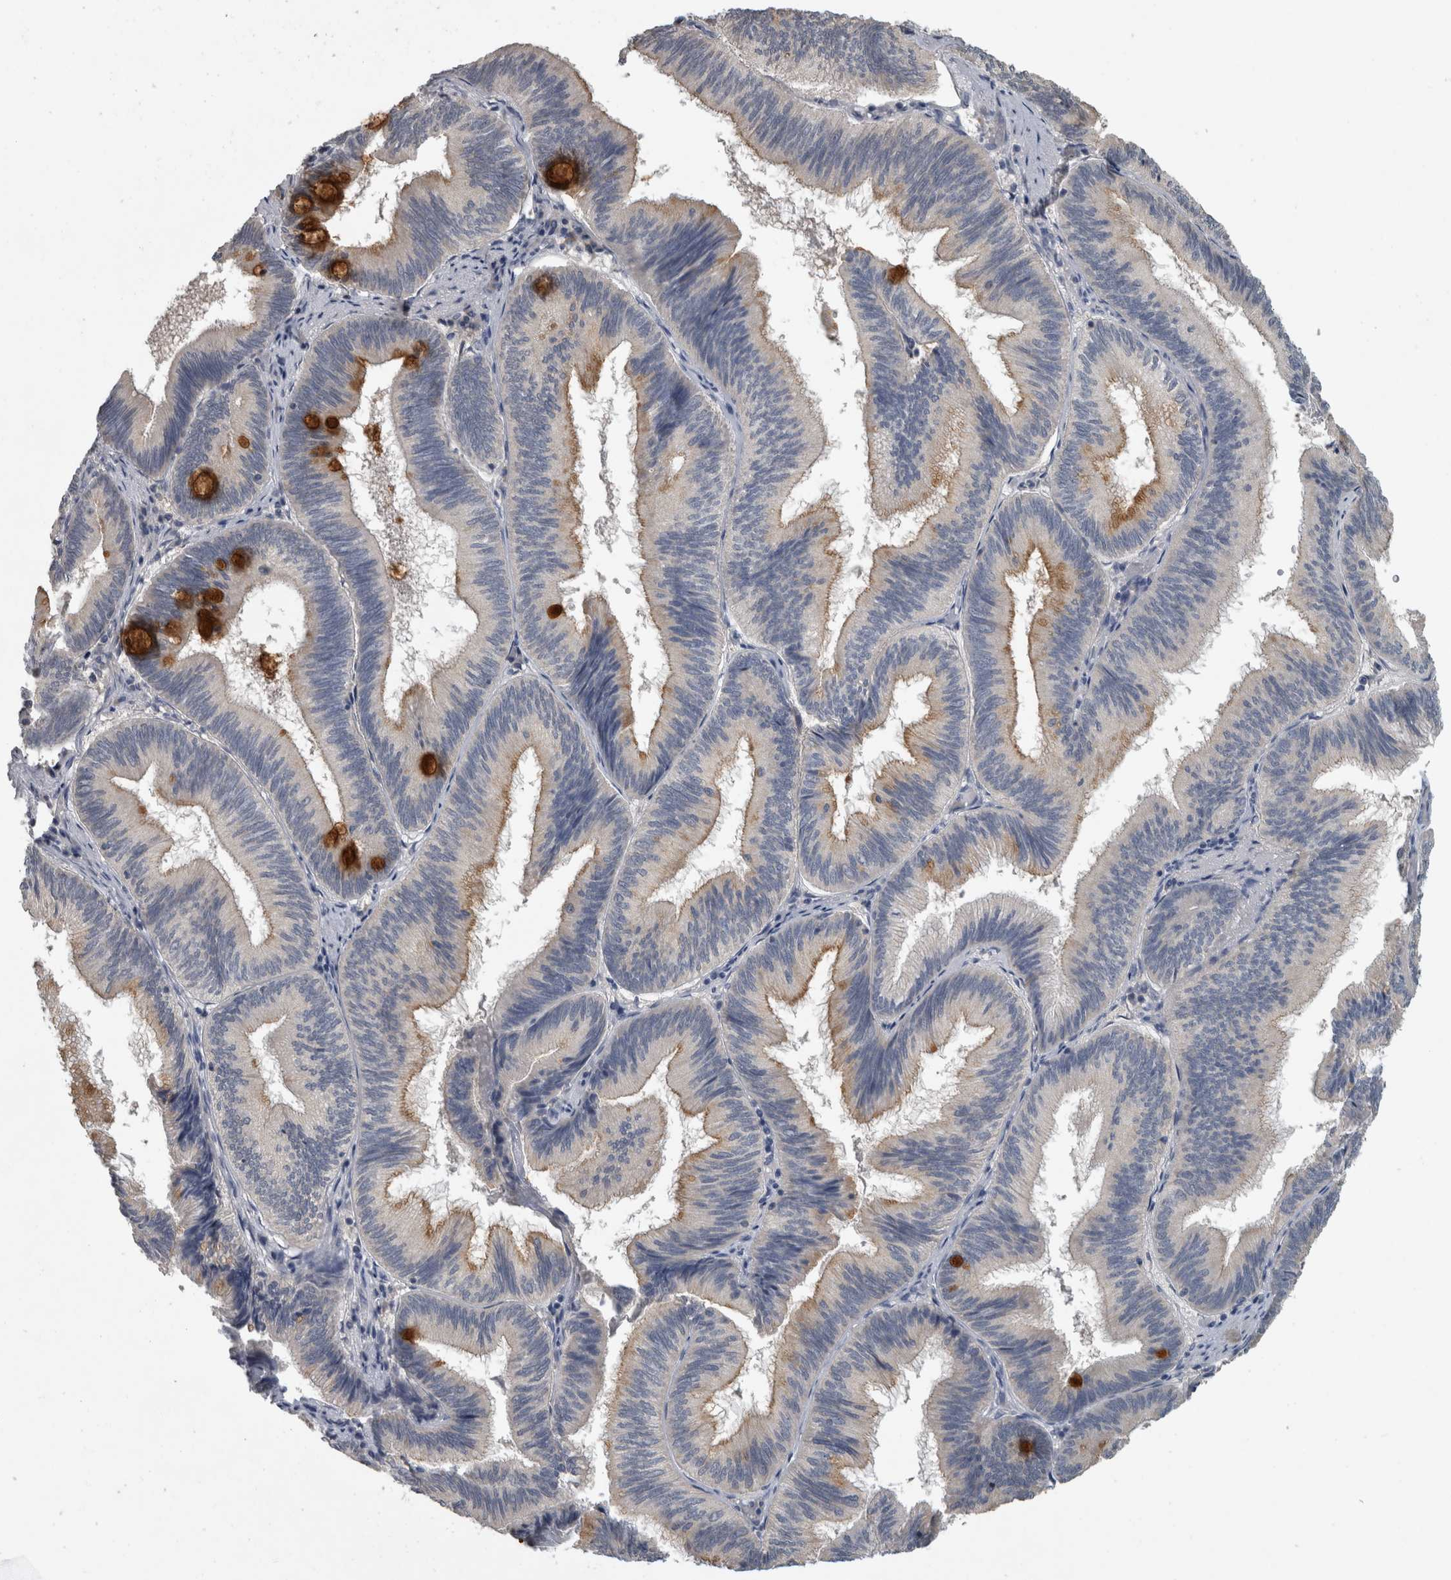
{"staining": {"intensity": "strong", "quantity": "<25%", "location": "cytoplasmic/membranous"}, "tissue": "pancreatic cancer", "cell_type": "Tumor cells", "image_type": "cancer", "snomed": [{"axis": "morphology", "description": "Adenocarcinoma, NOS"}, {"axis": "topography", "description": "Pancreas"}], "caption": "Brown immunohistochemical staining in human pancreatic cancer (adenocarcinoma) exhibits strong cytoplasmic/membranous positivity in about <25% of tumor cells.", "gene": "SLC22A11", "patient": {"sex": "male", "age": 82}}